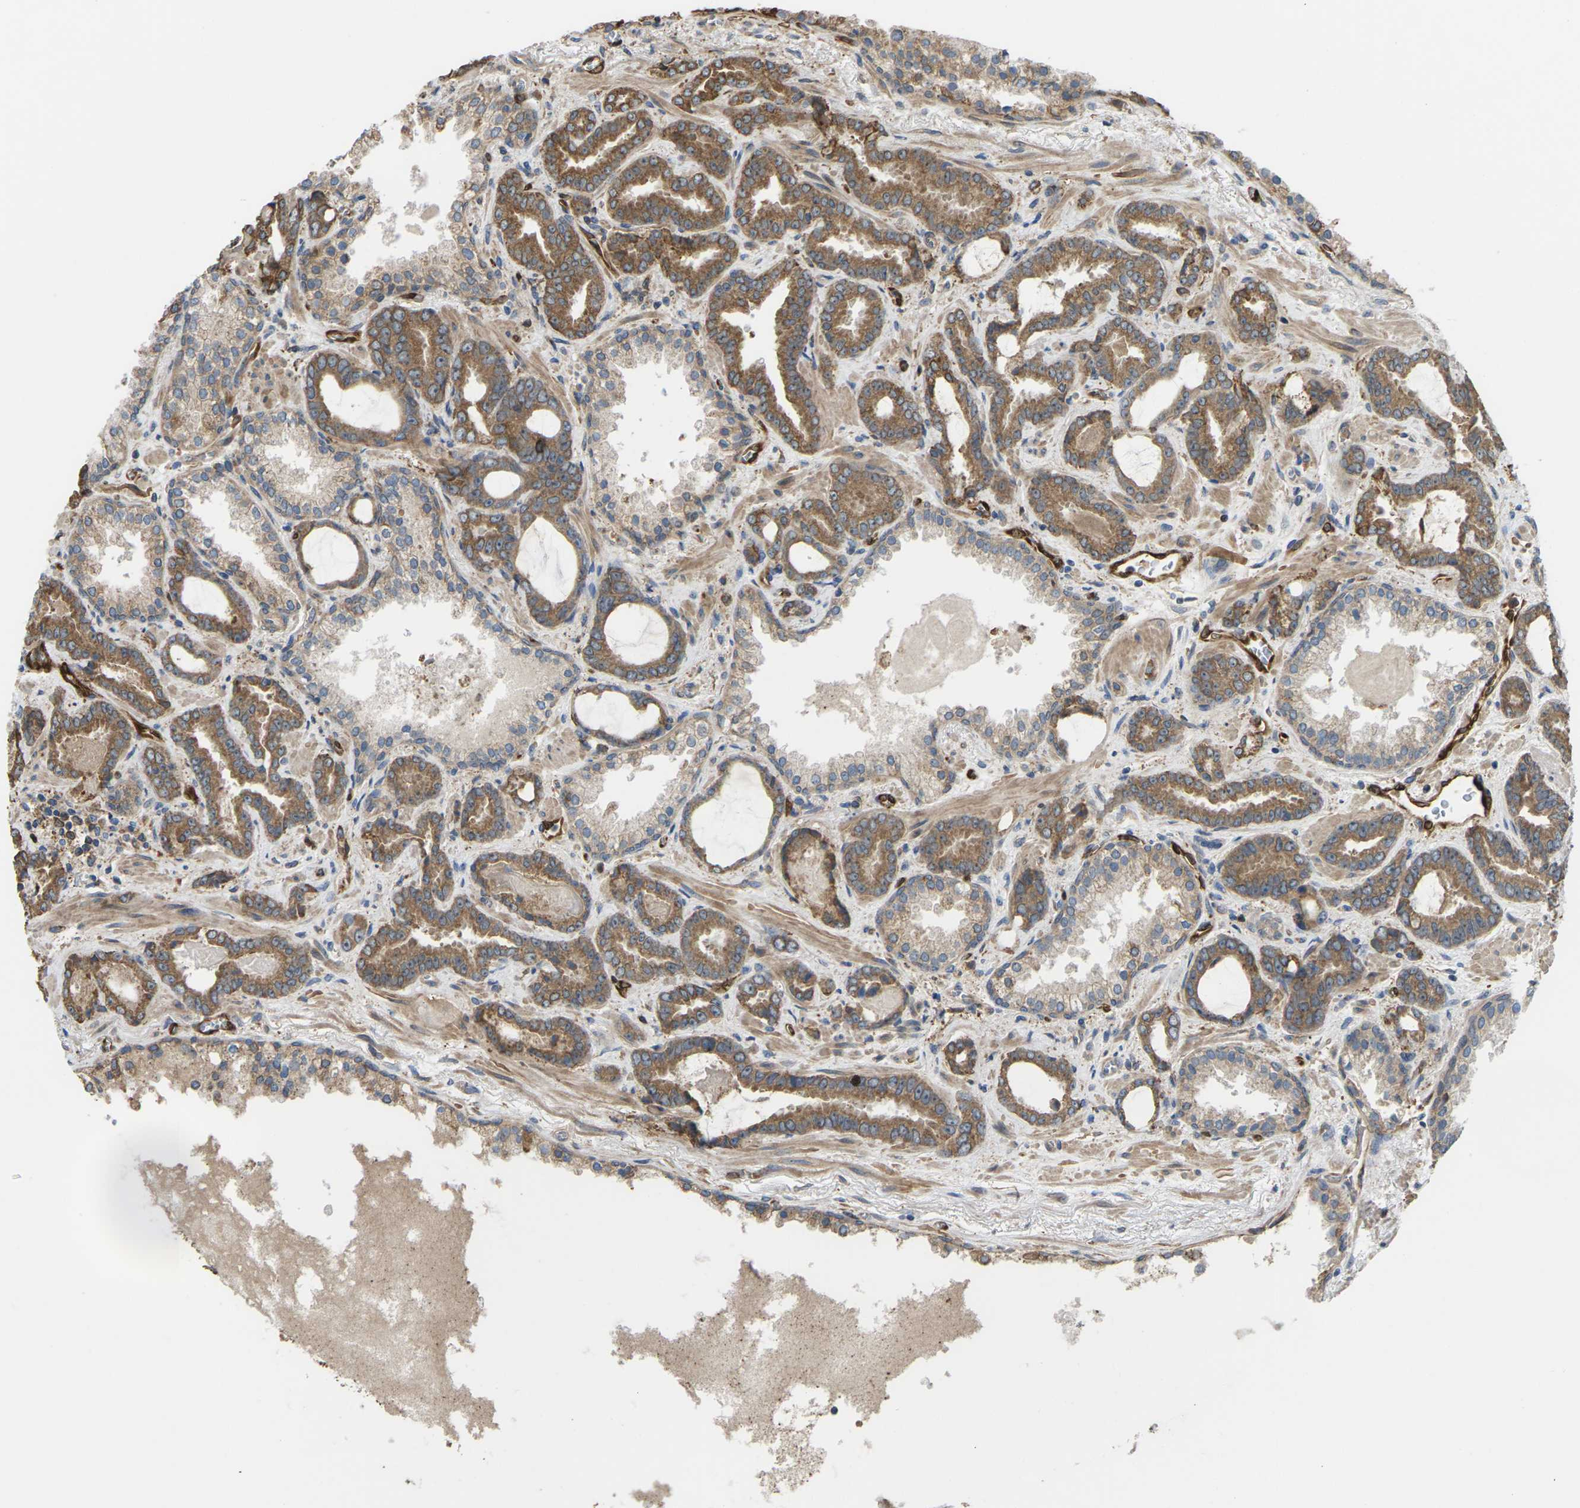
{"staining": {"intensity": "moderate", "quantity": ">75%", "location": "cytoplasmic/membranous"}, "tissue": "prostate cancer", "cell_type": "Tumor cells", "image_type": "cancer", "snomed": [{"axis": "morphology", "description": "Adenocarcinoma, Low grade"}, {"axis": "topography", "description": "Prostate"}], "caption": "Protein expression analysis of human prostate cancer (low-grade adenocarcinoma) reveals moderate cytoplasmic/membranous staining in about >75% of tumor cells.", "gene": "TIAM1", "patient": {"sex": "male", "age": 60}}